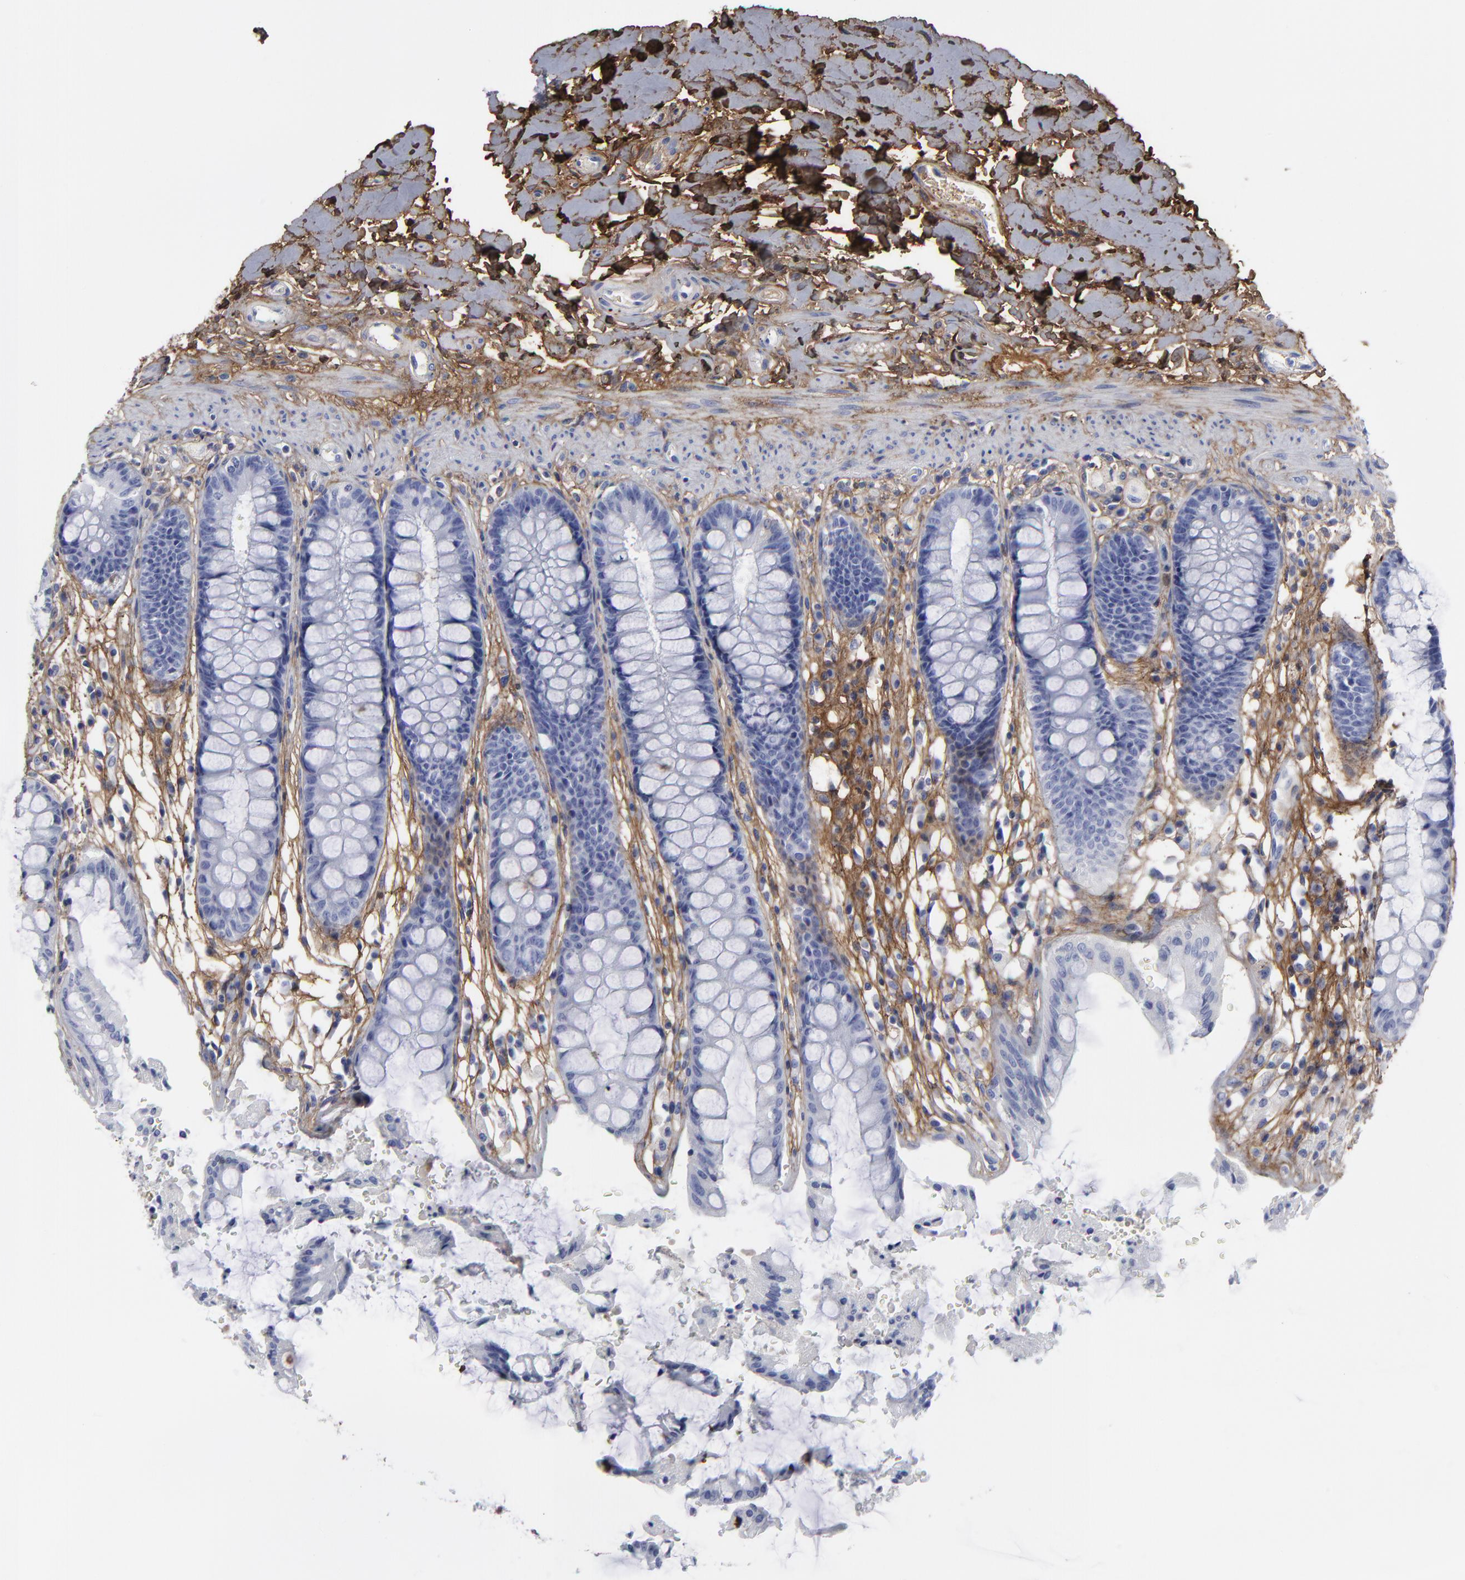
{"staining": {"intensity": "negative", "quantity": "none", "location": "none"}, "tissue": "rectum", "cell_type": "Glandular cells", "image_type": "normal", "snomed": [{"axis": "morphology", "description": "Normal tissue, NOS"}, {"axis": "topography", "description": "Rectum"}], "caption": "Photomicrograph shows no protein staining in glandular cells of benign rectum.", "gene": "DCN", "patient": {"sex": "female", "age": 46}}